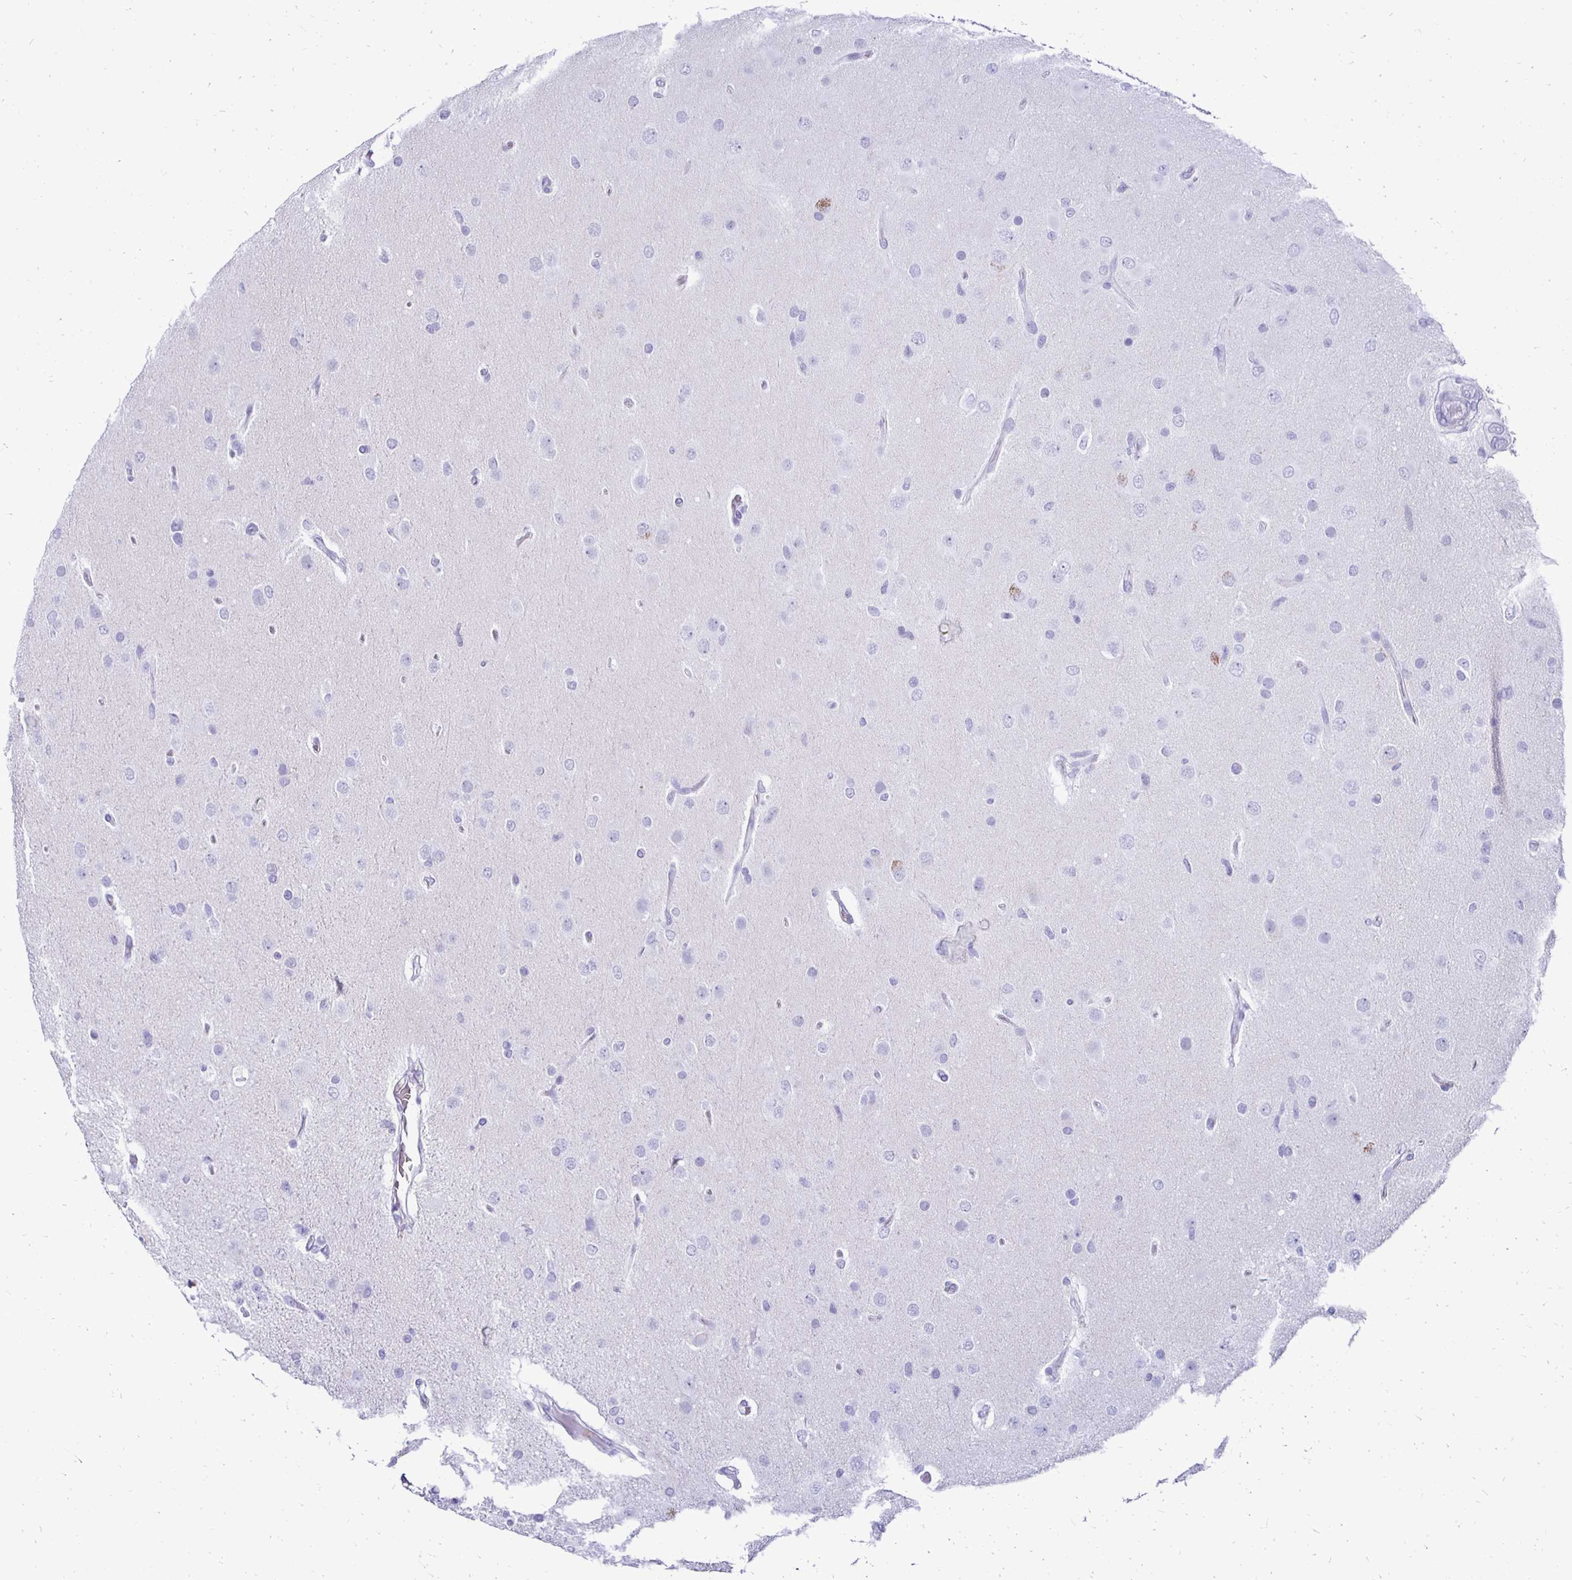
{"staining": {"intensity": "negative", "quantity": "none", "location": "none"}, "tissue": "glioma", "cell_type": "Tumor cells", "image_type": "cancer", "snomed": [{"axis": "morphology", "description": "Glioma, malignant, High grade"}, {"axis": "topography", "description": "Brain"}], "caption": "Immunohistochemistry (IHC) photomicrograph of neoplastic tissue: high-grade glioma (malignant) stained with DAB demonstrates no significant protein positivity in tumor cells.", "gene": "RHBDL3", "patient": {"sex": "male", "age": 53}}